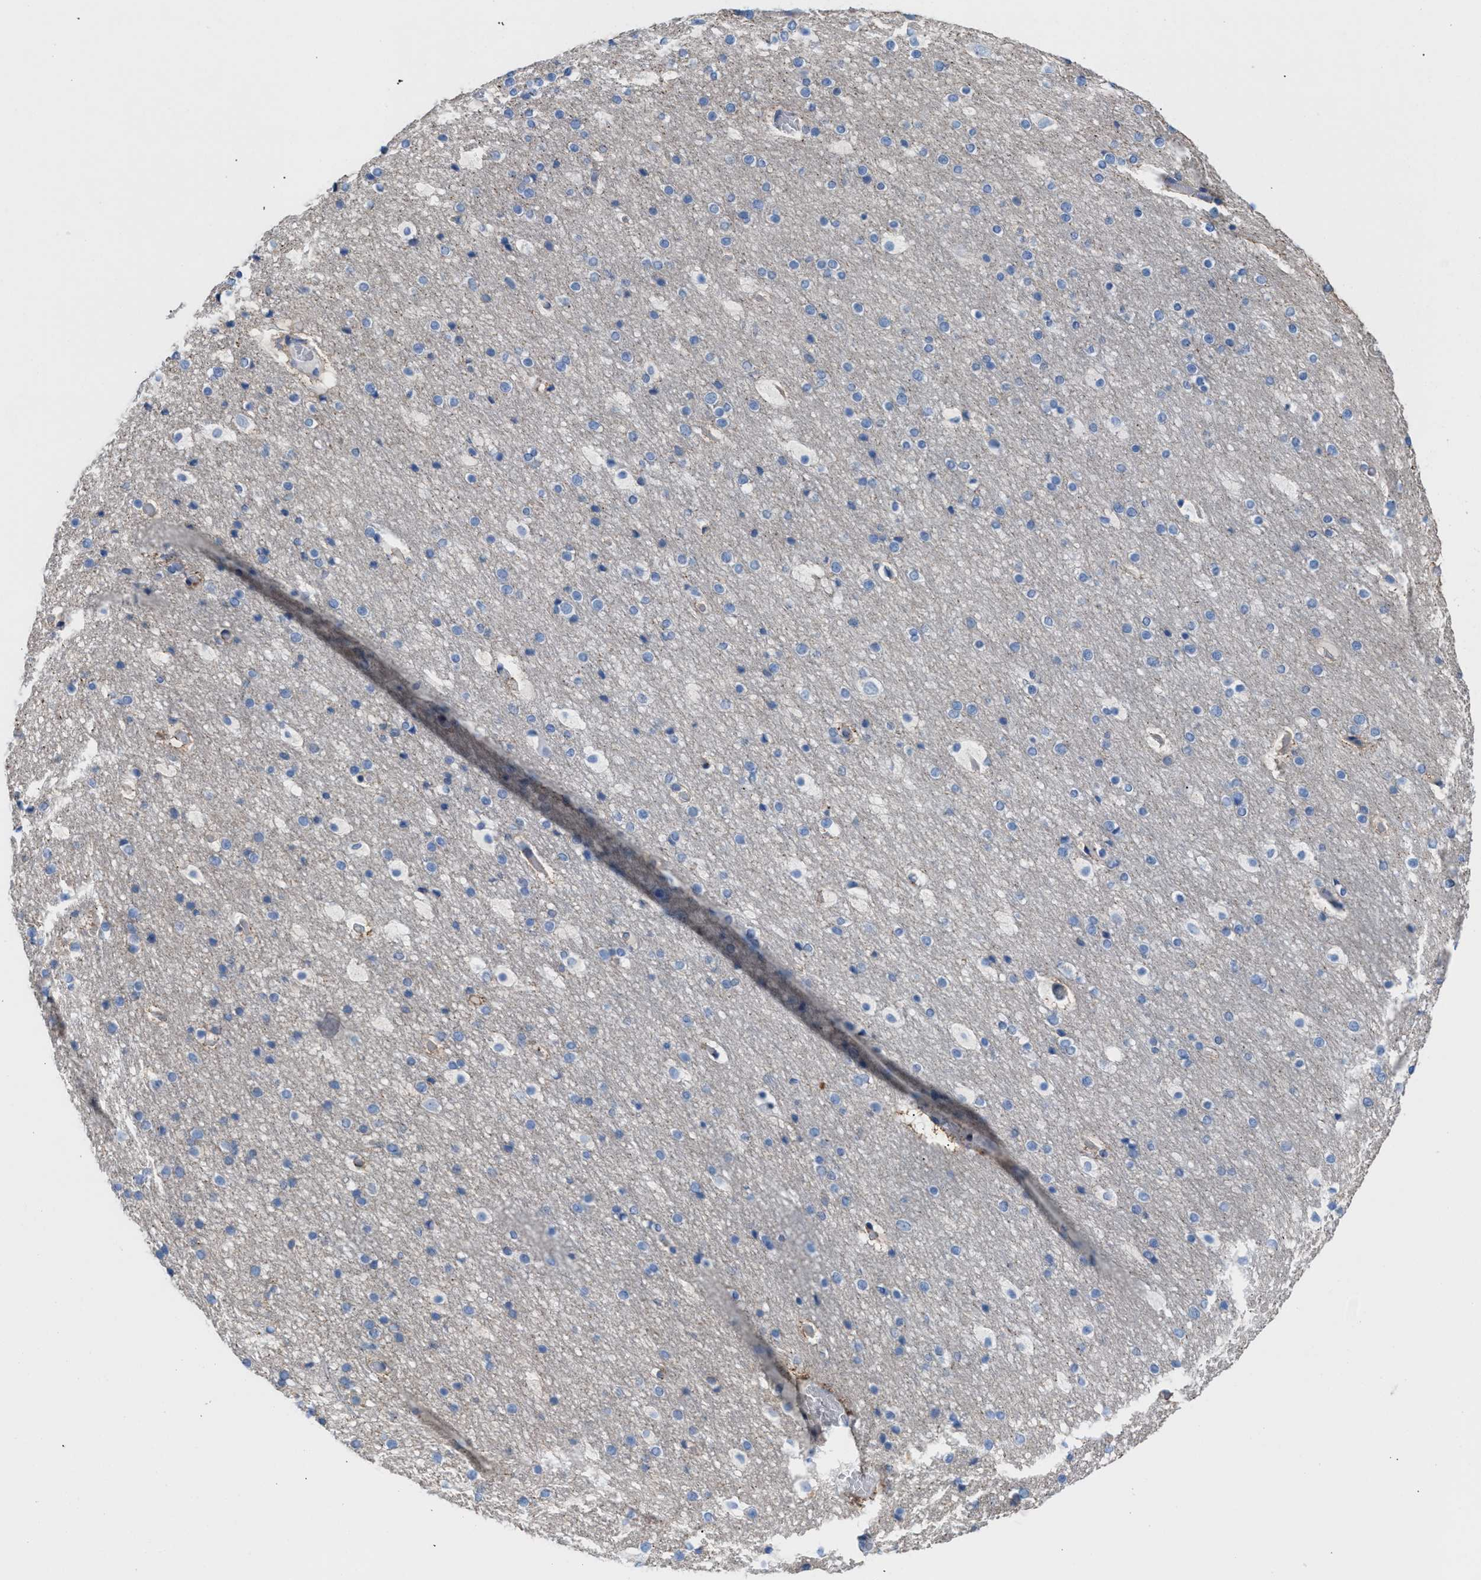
{"staining": {"intensity": "negative", "quantity": "none", "location": "none"}, "tissue": "cerebral cortex", "cell_type": "Endothelial cells", "image_type": "normal", "snomed": [{"axis": "morphology", "description": "Normal tissue, NOS"}, {"axis": "topography", "description": "Cerebral cortex"}], "caption": "Immunohistochemistry photomicrograph of unremarkable cerebral cortex stained for a protein (brown), which demonstrates no staining in endothelial cells. Nuclei are stained in blue.", "gene": "MBTD1", "patient": {"sex": "male", "age": 57}}